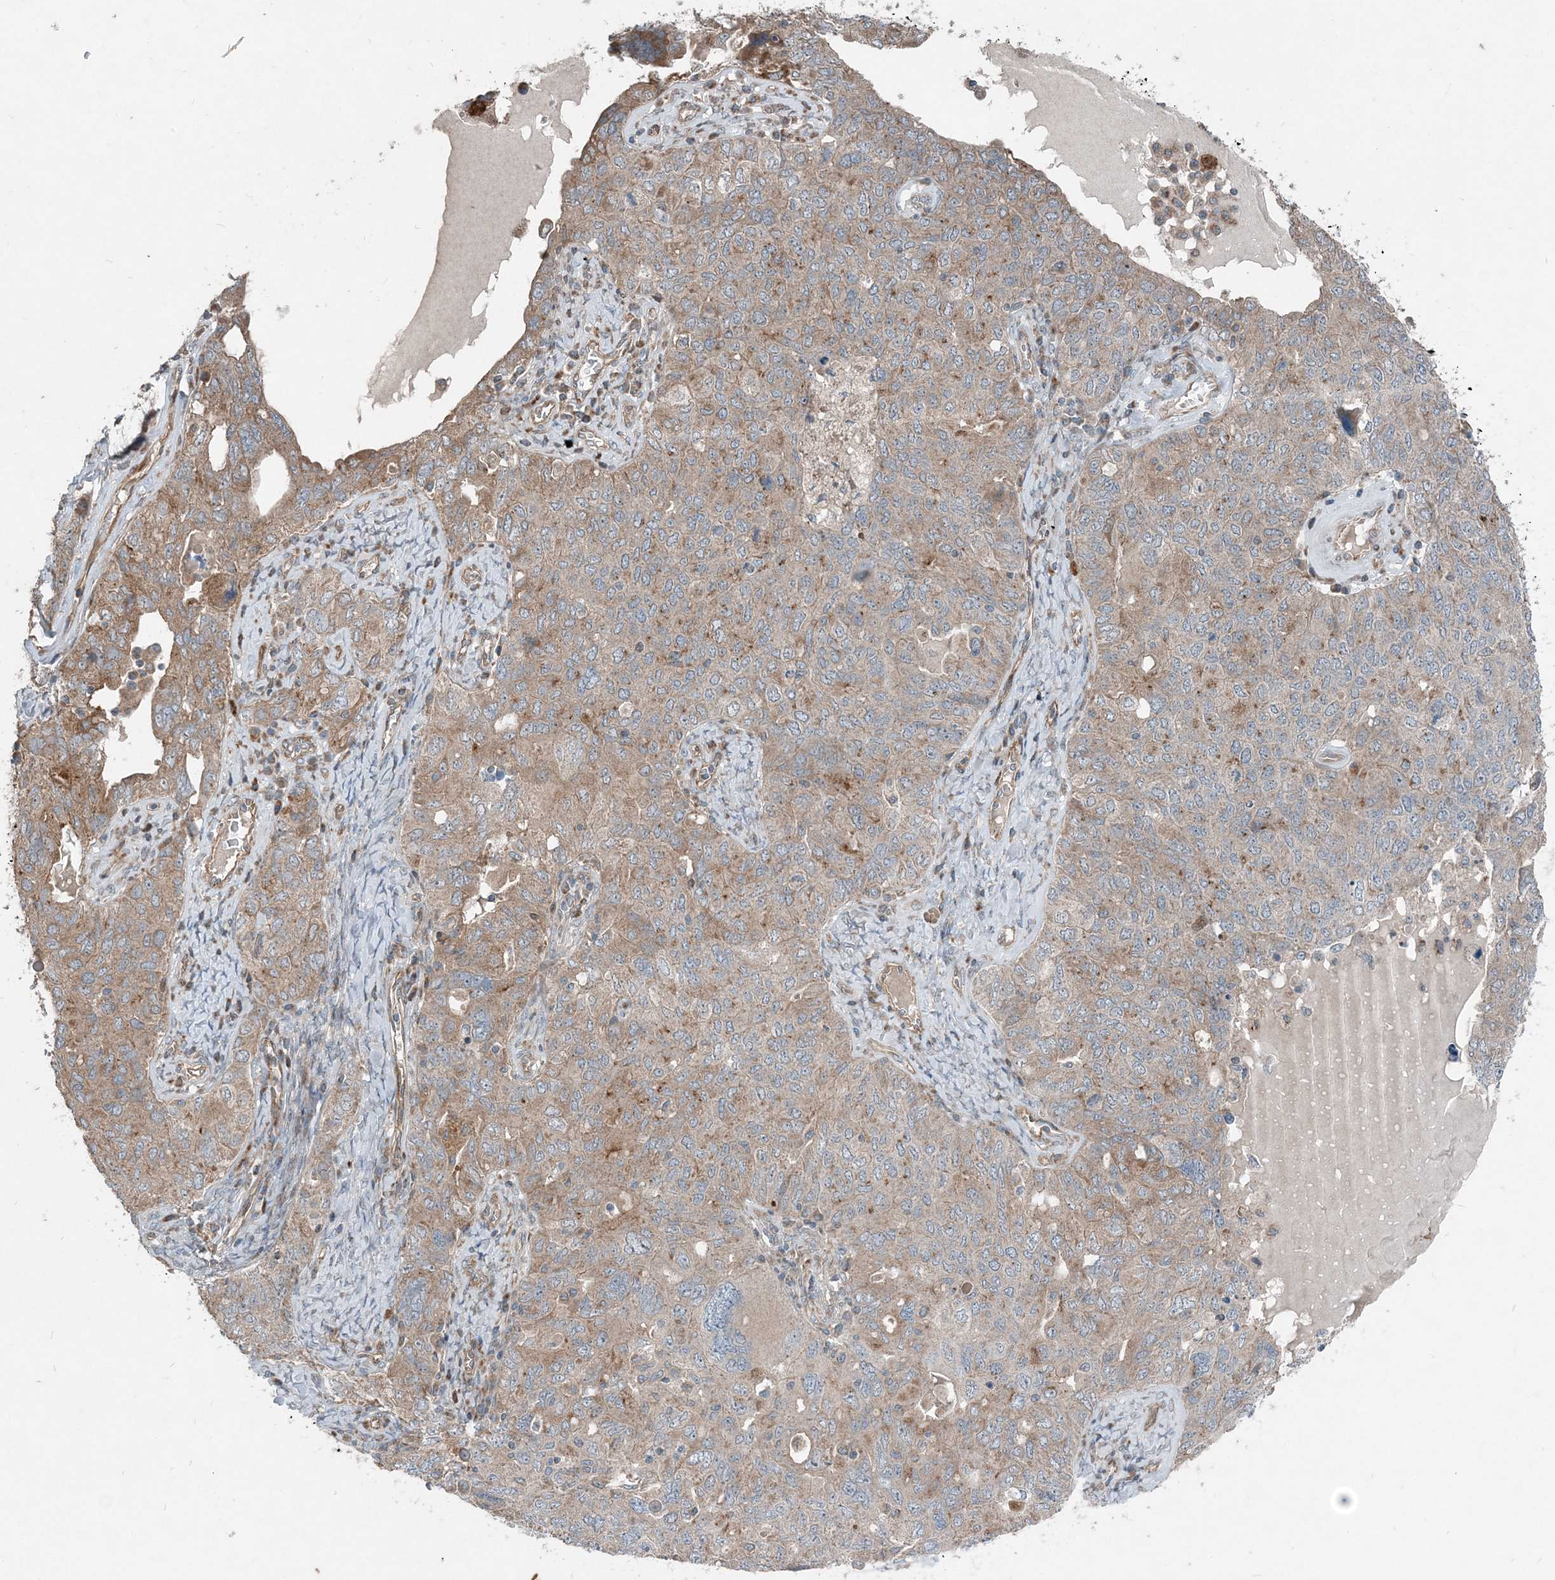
{"staining": {"intensity": "weak", "quantity": ">75%", "location": "cytoplasmic/membranous"}, "tissue": "ovarian cancer", "cell_type": "Tumor cells", "image_type": "cancer", "snomed": [{"axis": "morphology", "description": "Carcinoma, endometroid"}, {"axis": "topography", "description": "Ovary"}], "caption": "This micrograph reveals immunohistochemistry (IHC) staining of human endometroid carcinoma (ovarian), with low weak cytoplasmic/membranous positivity in about >75% of tumor cells.", "gene": "INTU", "patient": {"sex": "female", "age": 62}}